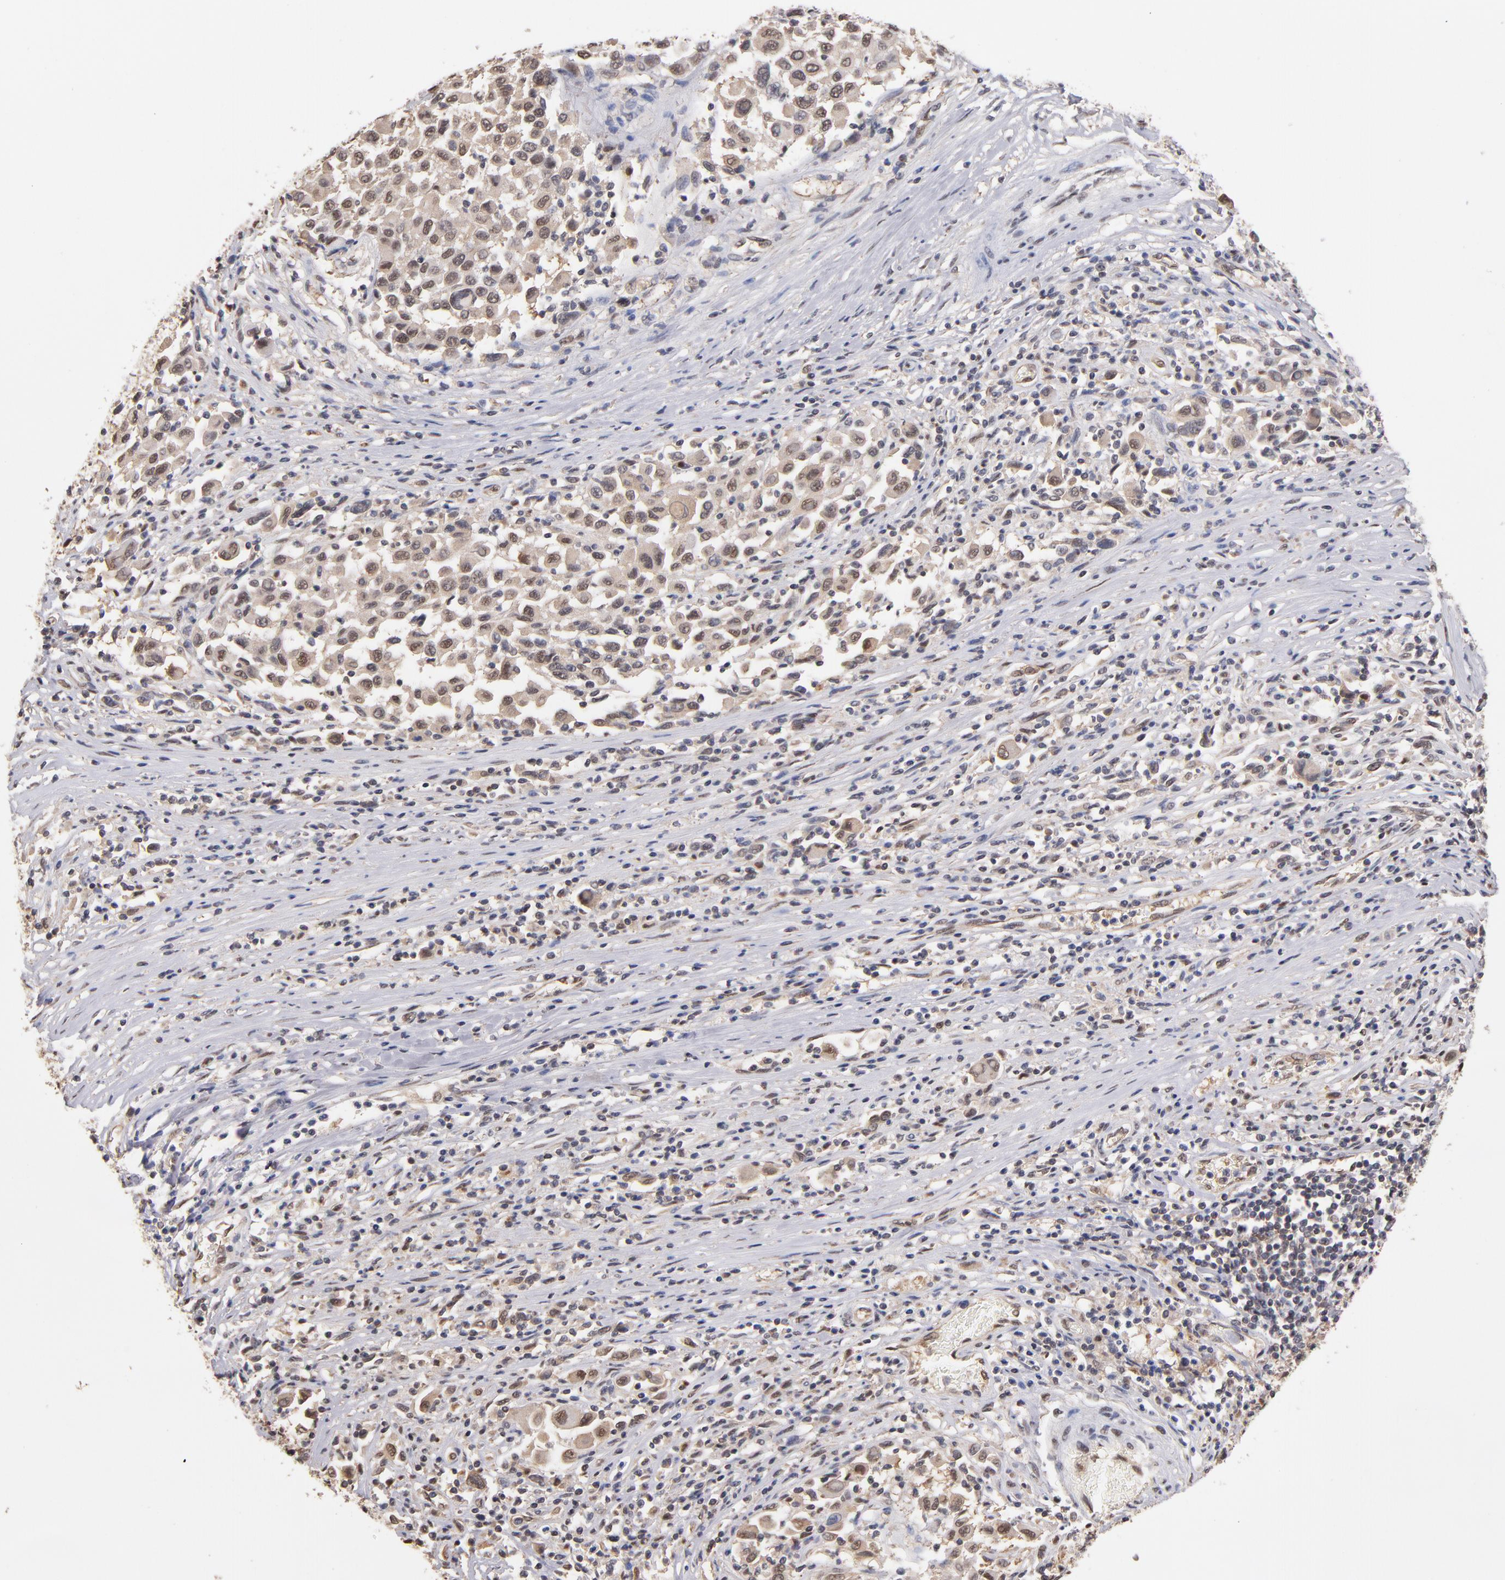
{"staining": {"intensity": "weak", "quantity": "25%-75%", "location": "cytoplasmic/membranous,nuclear"}, "tissue": "melanoma", "cell_type": "Tumor cells", "image_type": "cancer", "snomed": [{"axis": "morphology", "description": "Malignant melanoma, Metastatic site"}, {"axis": "topography", "description": "Lymph node"}], "caption": "Immunohistochemistry photomicrograph of human melanoma stained for a protein (brown), which exhibits low levels of weak cytoplasmic/membranous and nuclear expression in approximately 25%-75% of tumor cells.", "gene": "PSMD10", "patient": {"sex": "male", "age": 61}}